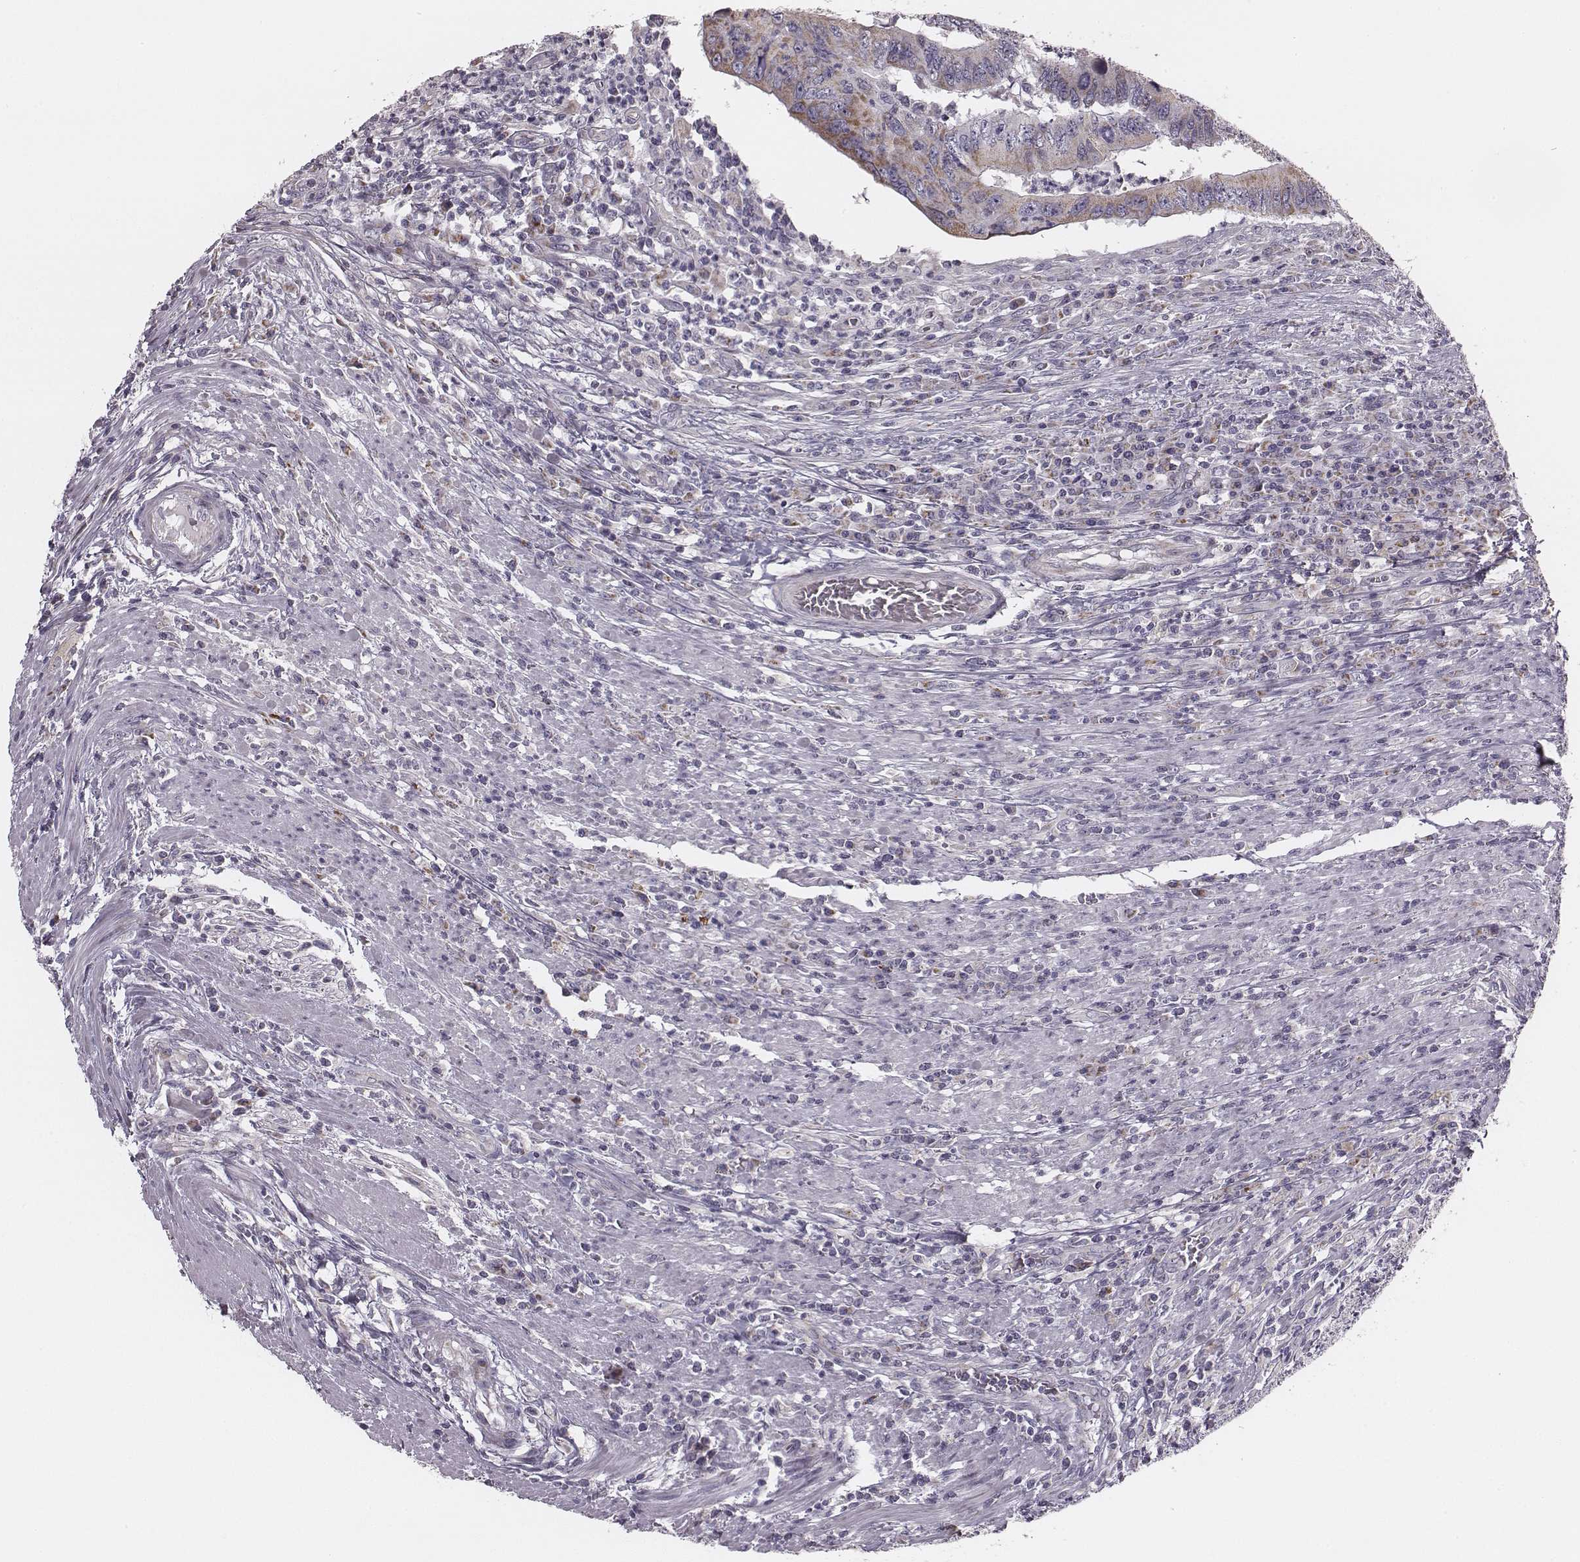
{"staining": {"intensity": "weak", "quantity": "25%-75%", "location": "cytoplasmic/membranous"}, "tissue": "colorectal cancer", "cell_type": "Tumor cells", "image_type": "cancer", "snomed": [{"axis": "morphology", "description": "Adenocarcinoma, NOS"}, {"axis": "topography", "description": "Colon"}], "caption": "Colorectal cancer (adenocarcinoma) tissue displays weak cytoplasmic/membranous staining in about 25%-75% of tumor cells, visualized by immunohistochemistry.", "gene": "UBL4B", "patient": {"sex": "male", "age": 53}}